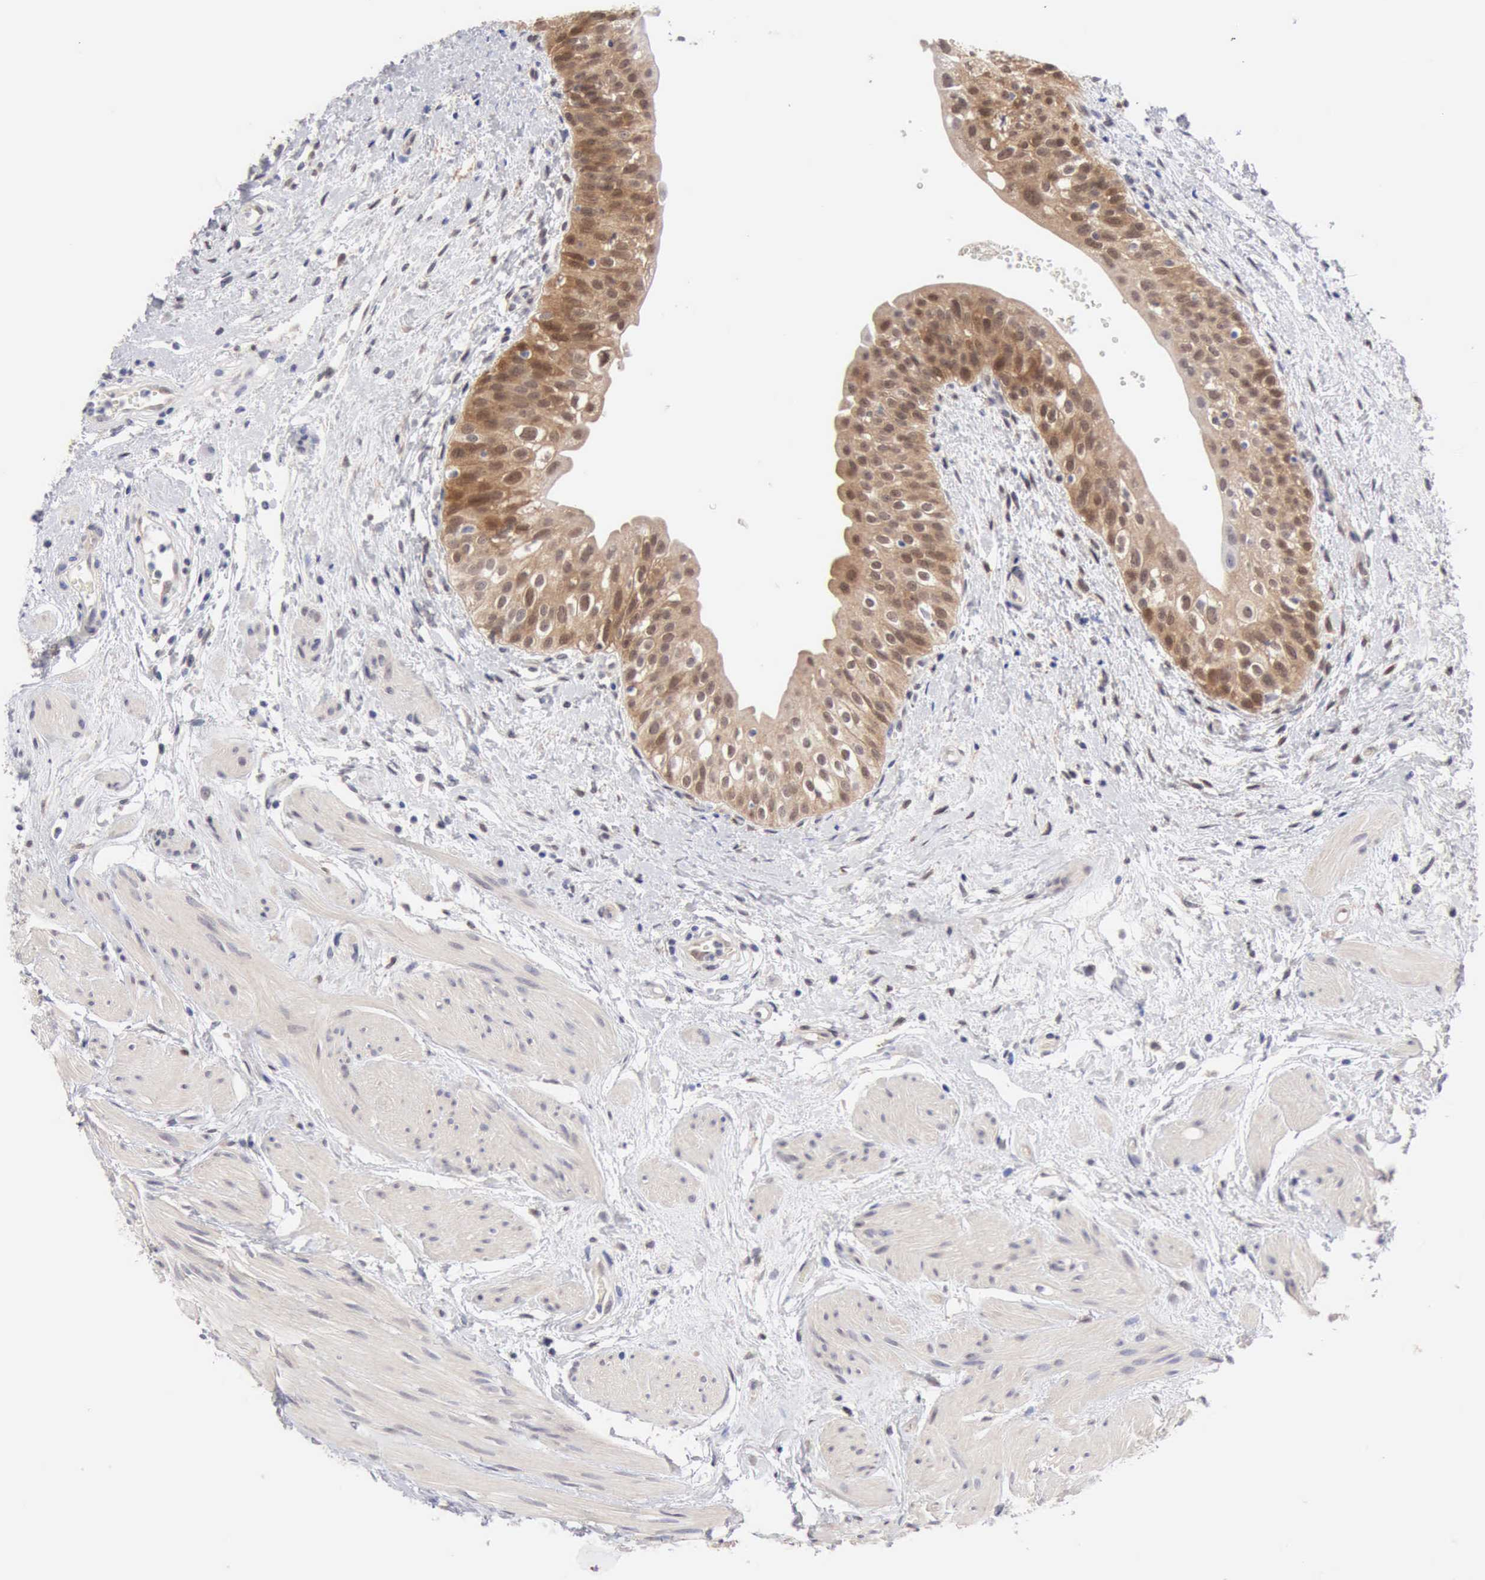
{"staining": {"intensity": "strong", "quantity": ">75%", "location": "cytoplasmic/membranous,nuclear"}, "tissue": "urinary bladder", "cell_type": "Urothelial cells", "image_type": "normal", "snomed": [{"axis": "morphology", "description": "Normal tissue, NOS"}, {"axis": "topography", "description": "Urinary bladder"}], "caption": "A high amount of strong cytoplasmic/membranous,nuclear positivity is seen in approximately >75% of urothelial cells in benign urinary bladder. (DAB IHC with brightfield microscopy, high magnification).", "gene": "PTGR2", "patient": {"sex": "female", "age": 55}}